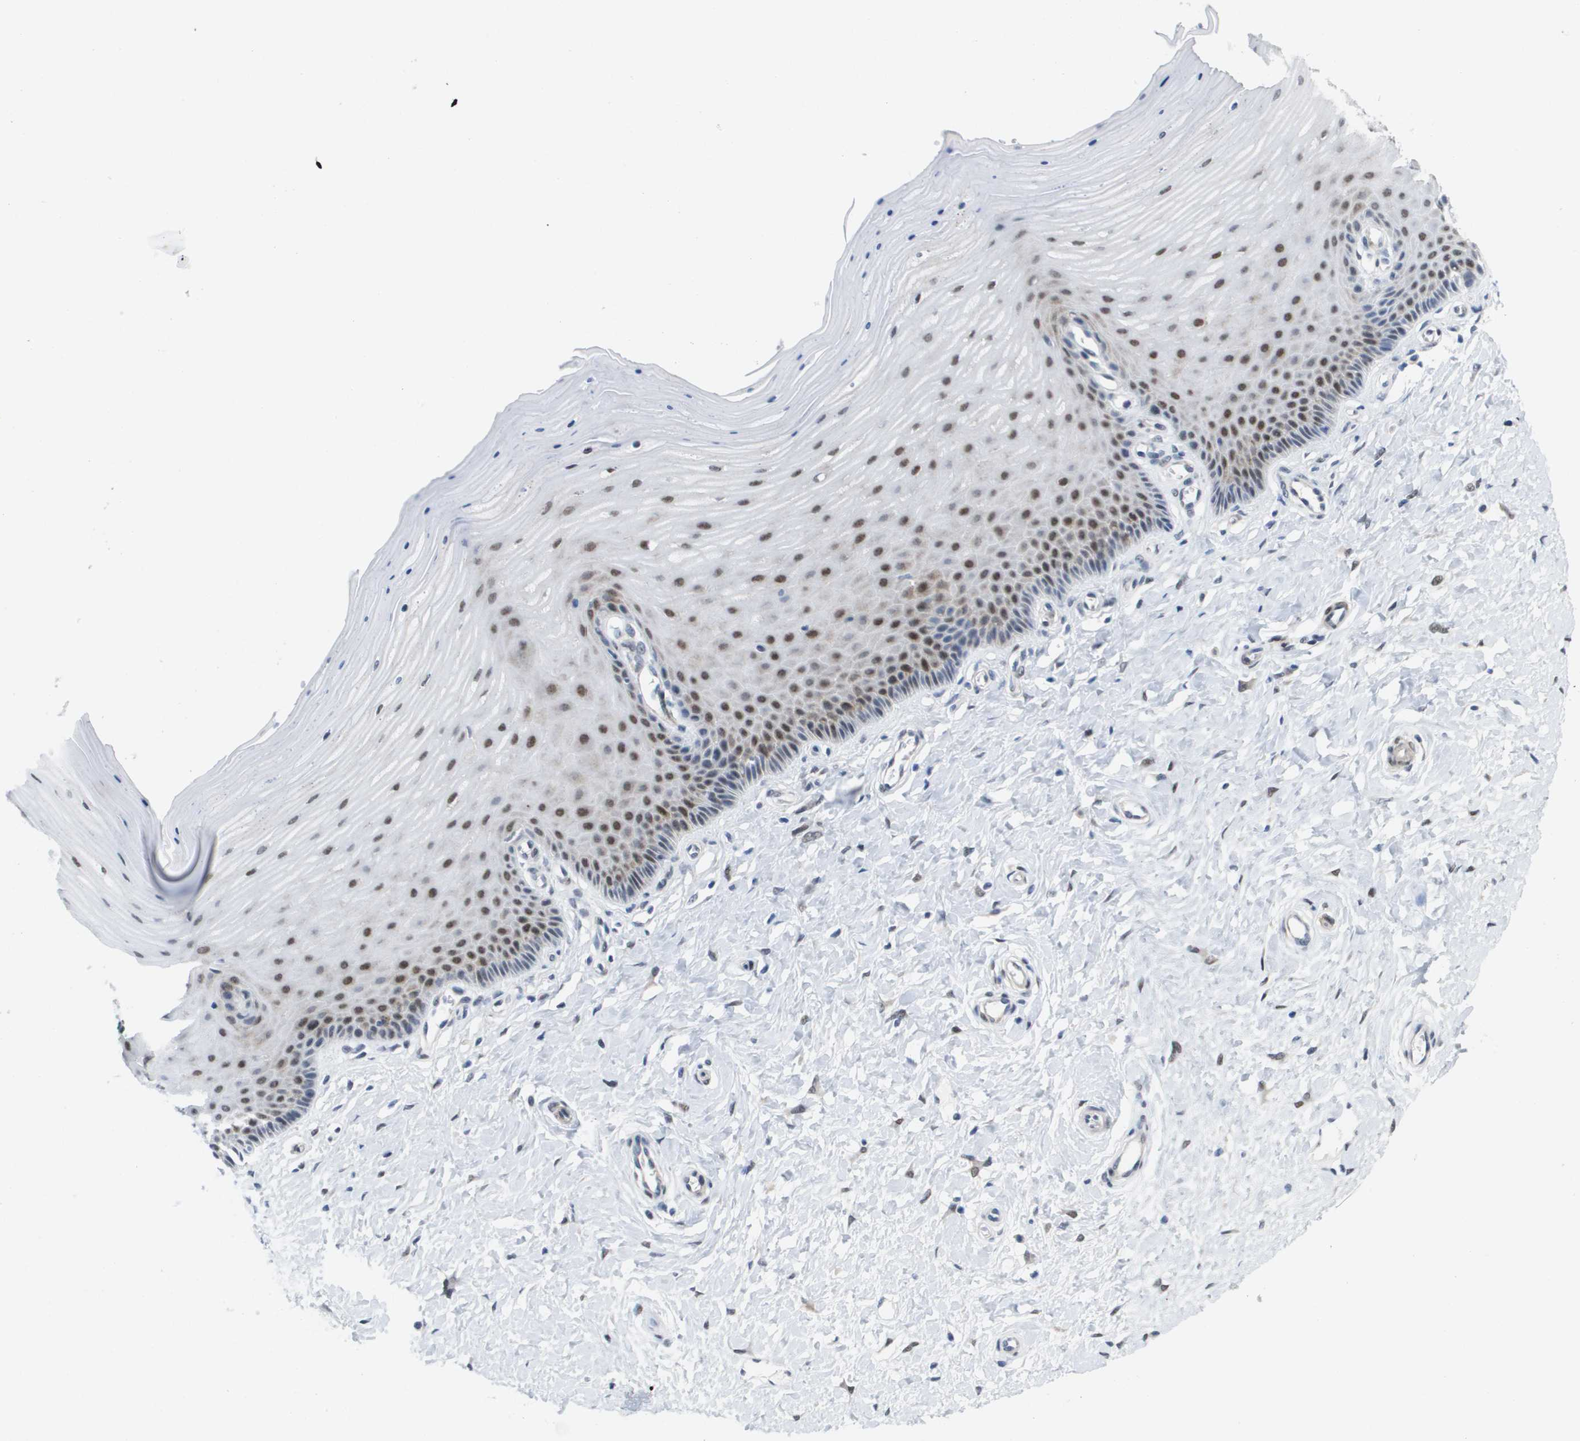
{"staining": {"intensity": "moderate", "quantity": "25%-75%", "location": "nuclear"}, "tissue": "cervix", "cell_type": "Squamous epithelial cells", "image_type": "normal", "snomed": [{"axis": "morphology", "description": "Normal tissue, NOS"}, {"axis": "topography", "description": "Cervix"}], "caption": "DAB immunohistochemical staining of normal human cervix exhibits moderate nuclear protein expression in approximately 25%-75% of squamous epithelial cells.", "gene": "FKBP4", "patient": {"sex": "female", "age": 55}}